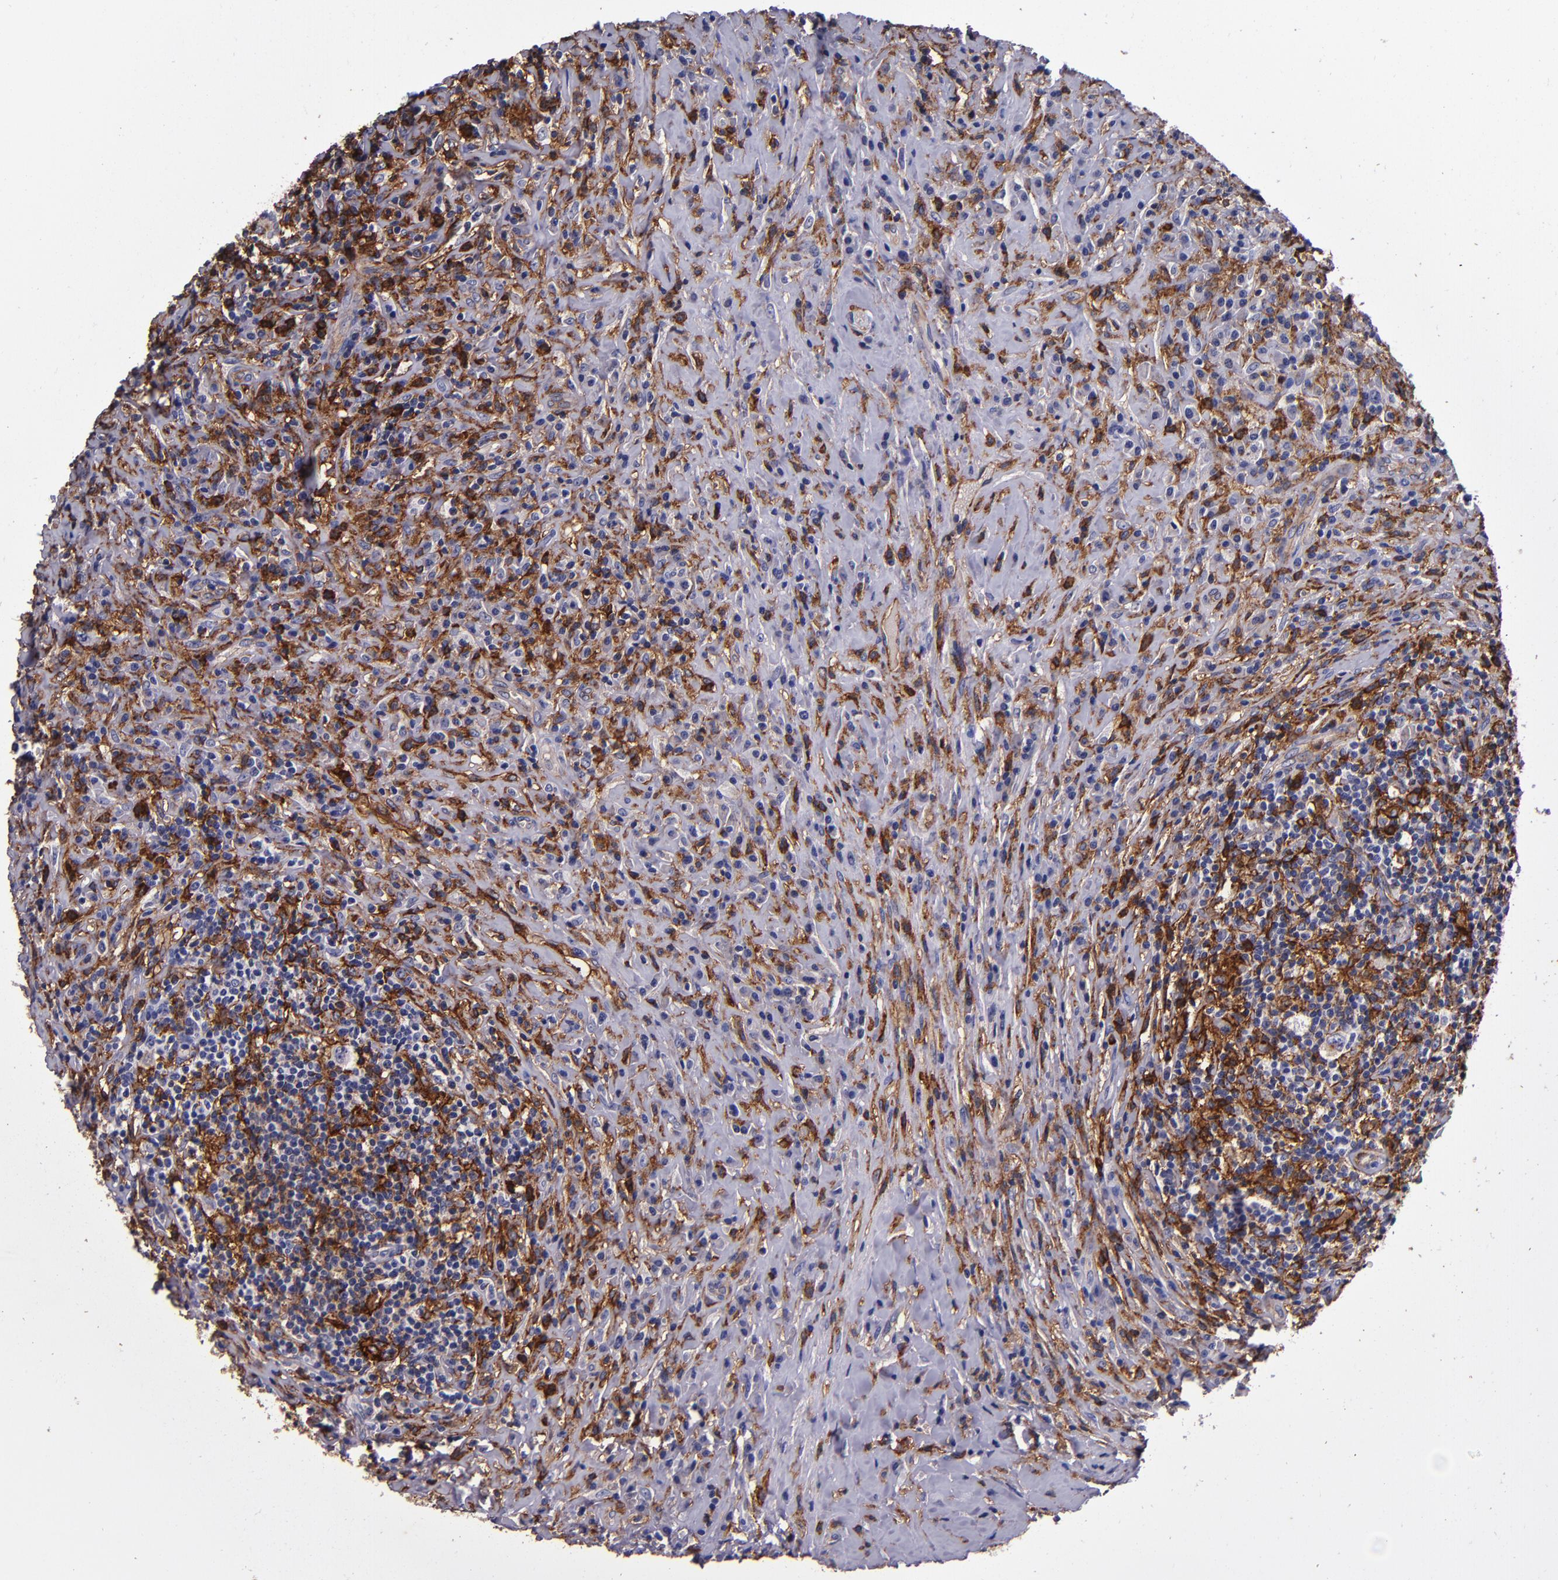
{"staining": {"intensity": "strong", "quantity": "25%-75%", "location": "cytoplasmic/membranous"}, "tissue": "lymphoma", "cell_type": "Tumor cells", "image_type": "cancer", "snomed": [{"axis": "morphology", "description": "Hodgkin's disease, NOS"}, {"axis": "topography", "description": "Lymph node"}], "caption": "A brown stain labels strong cytoplasmic/membranous staining of a protein in human lymphoma tumor cells. (brown staining indicates protein expression, while blue staining denotes nuclei).", "gene": "SIRPA", "patient": {"sex": "female", "age": 25}}